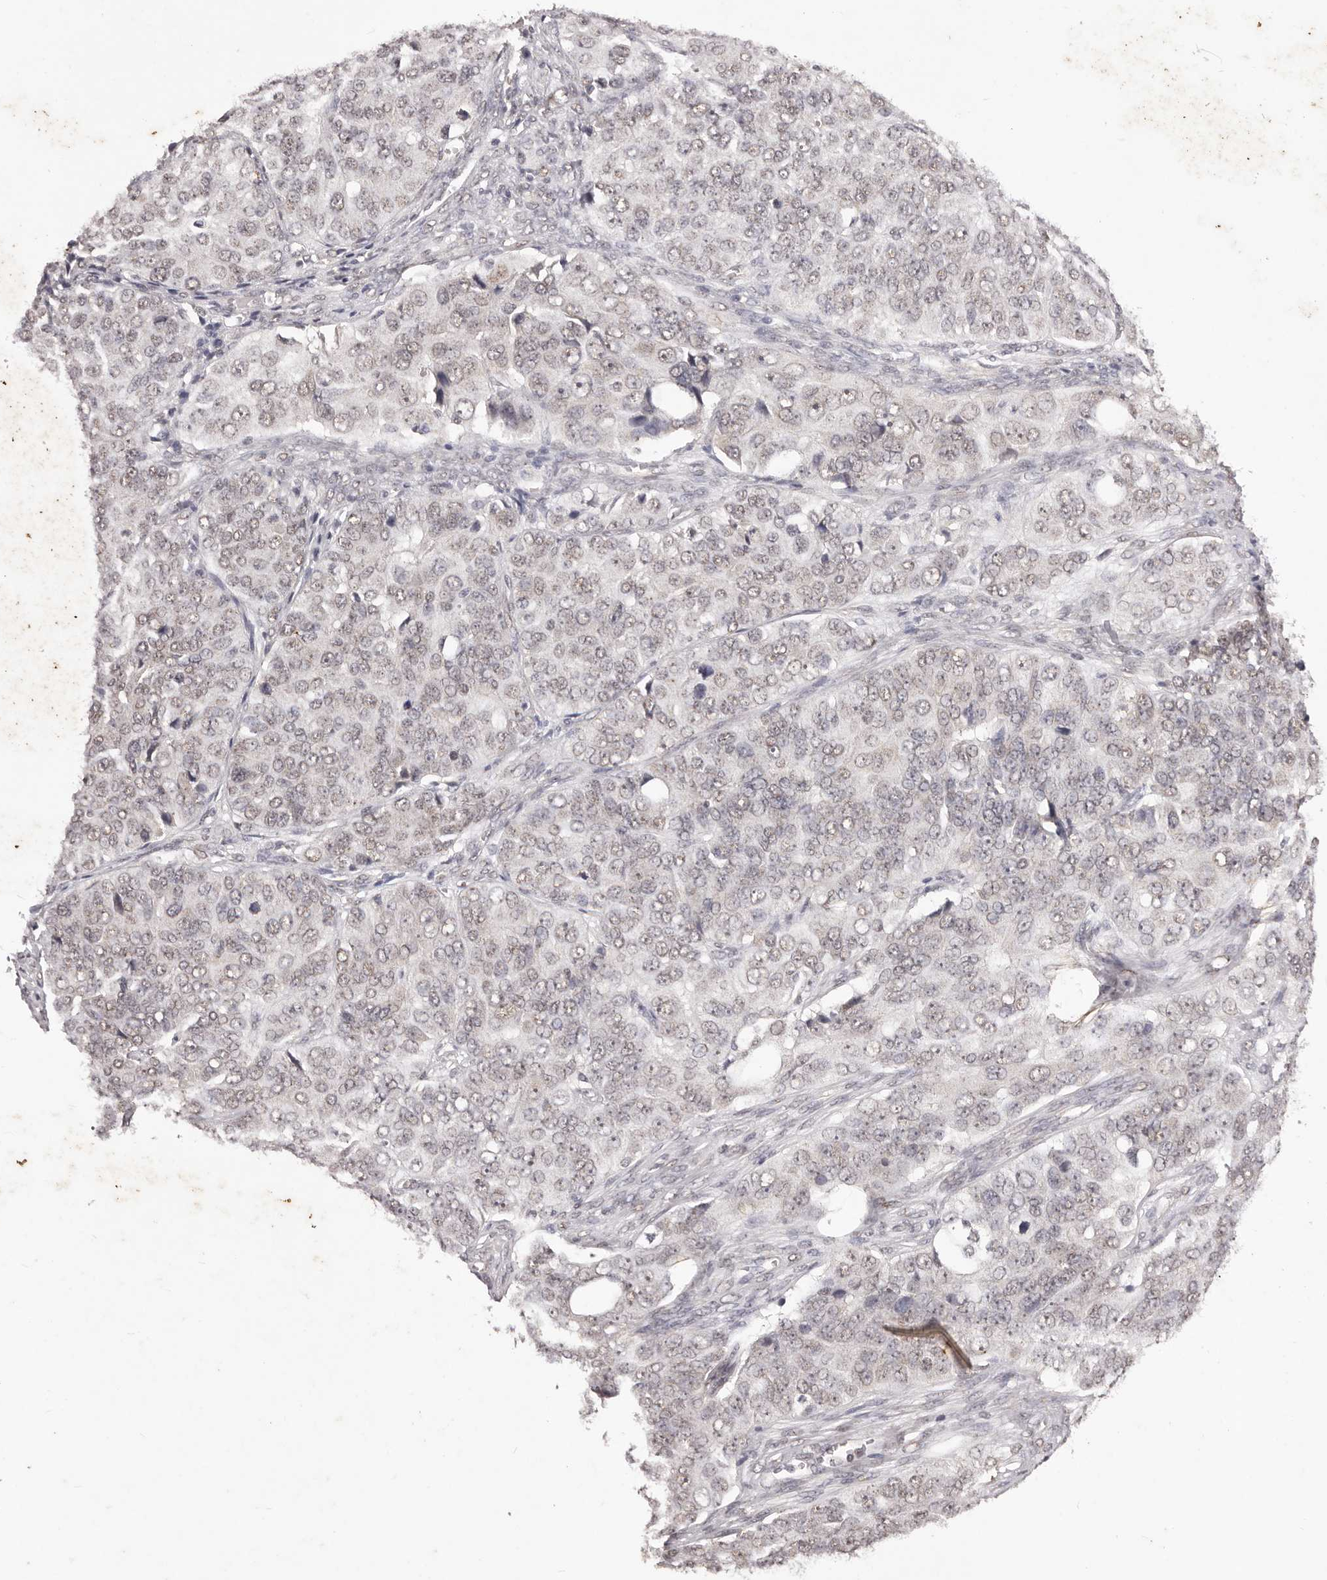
{"staining": {"intensity": "weak", "quantity": ">75%", "location": "nuclear"}, "tissue": "ovarian cancer", "cell_type": "Tumor cells", "image_type": "cancer", "snomed": [{"axis": "morphology", "description": "Carcinoma, endometroid"}, {"axis": "topography", "description": "Ovary"}], "caption": "Immunohistochemical staining of ovarian cancer (endometroid carcinoma) exhibits low levels of weak nuclear expression in approximately >75% of tumor cells. (brown staining indicates protein expression, while blue staining denotes nuclei).", "gene": "RPS6KA5", "patient": {"sex": "female", "age": 51}}